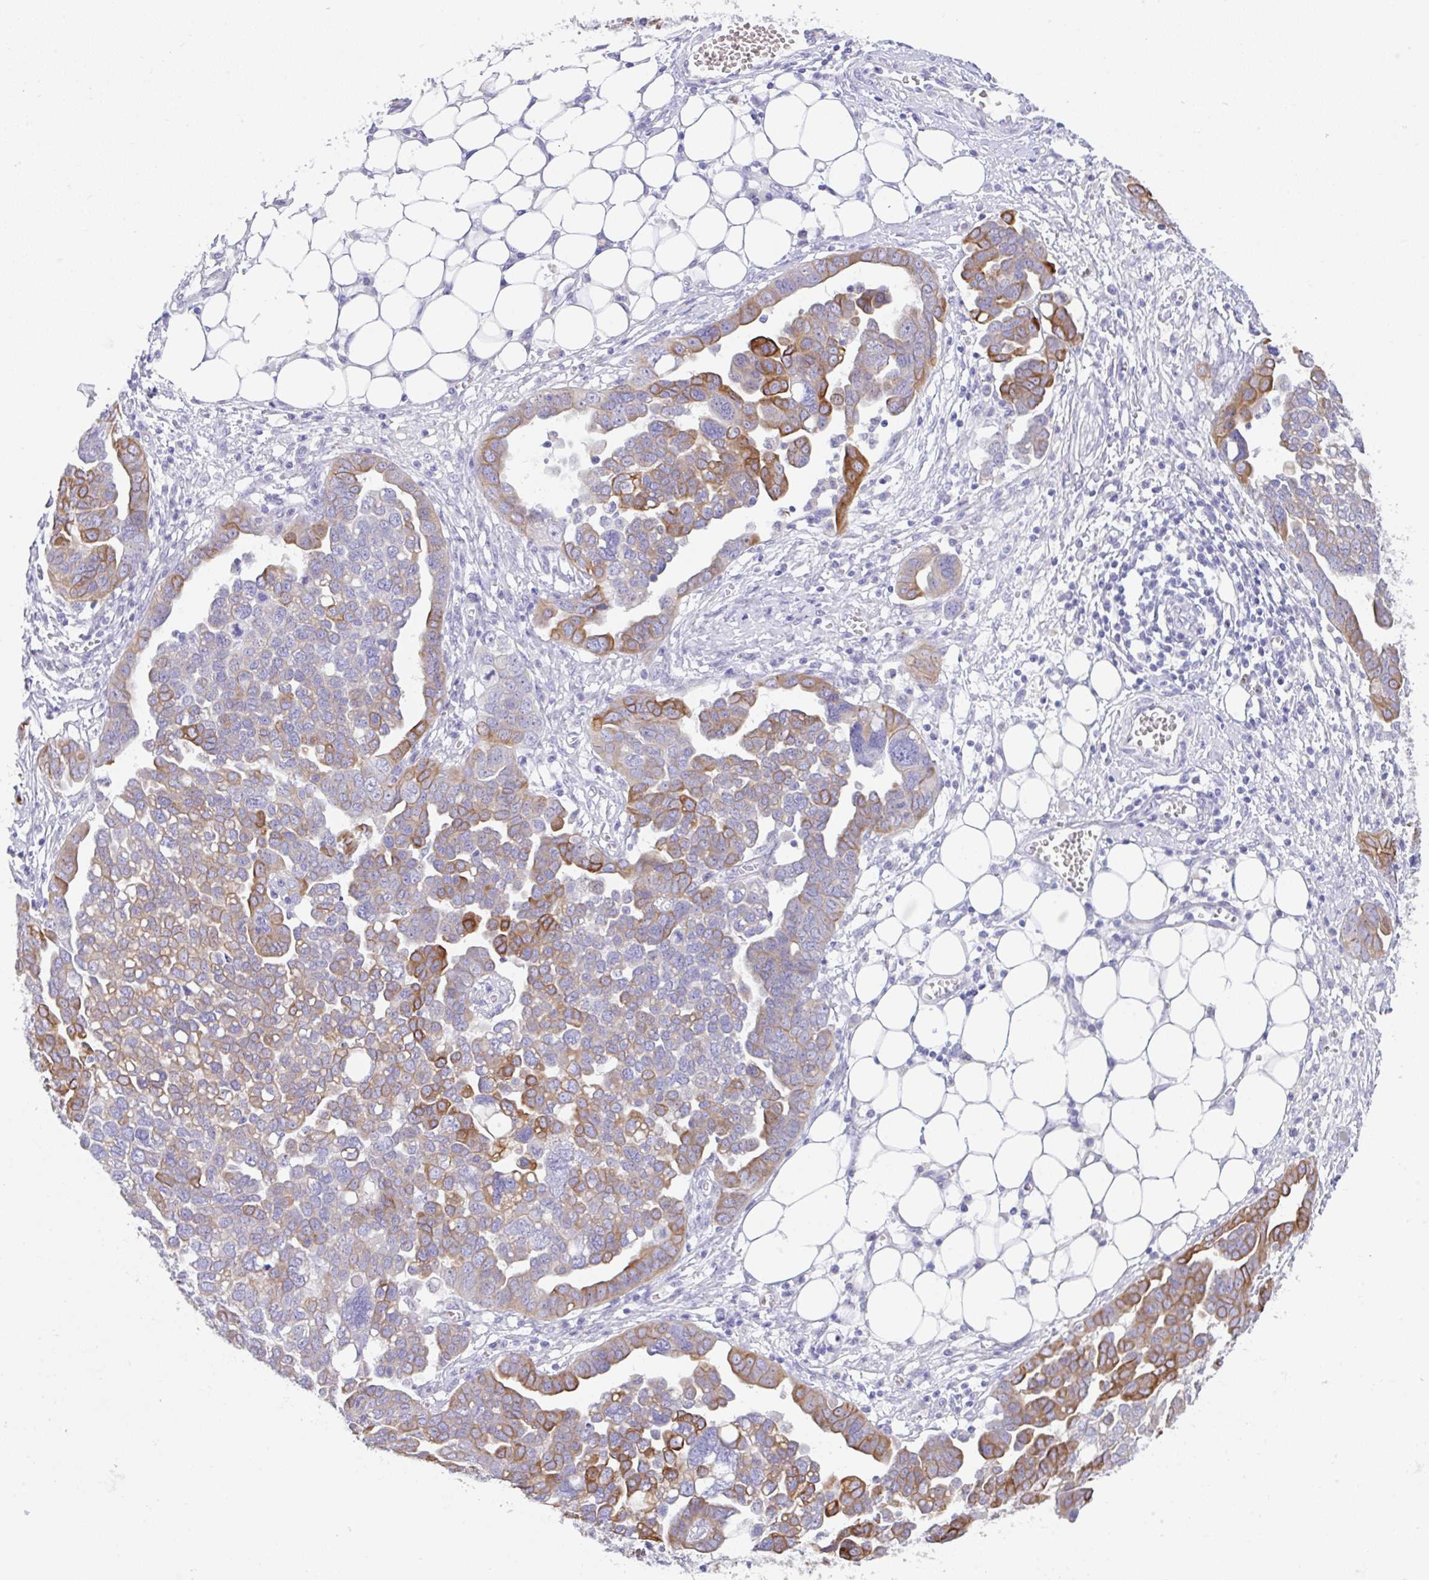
{"staining": {"intensity": "moderate", "quantity": "25%-75%", "location": "cytoplasmic/membranous"}, "tissue": "ovarian cancer", "cell_type": "Tumor cells", "image_type": "cancer", "snomed": [{"axis": "morphology", "description": "Cystadenocarcinoma, serous, NOS"}, {"axis": "topography", "description": "Ovary"}], "caption": "This is a photomicrograph of IHC staining of ovarian serous cystadenocarcinoma, which shows moderate positivity in the cytoplasmic/membranous of tumor cells.", "gene": "TRAF4", "patient": {"sex": "female", "age": 59}}